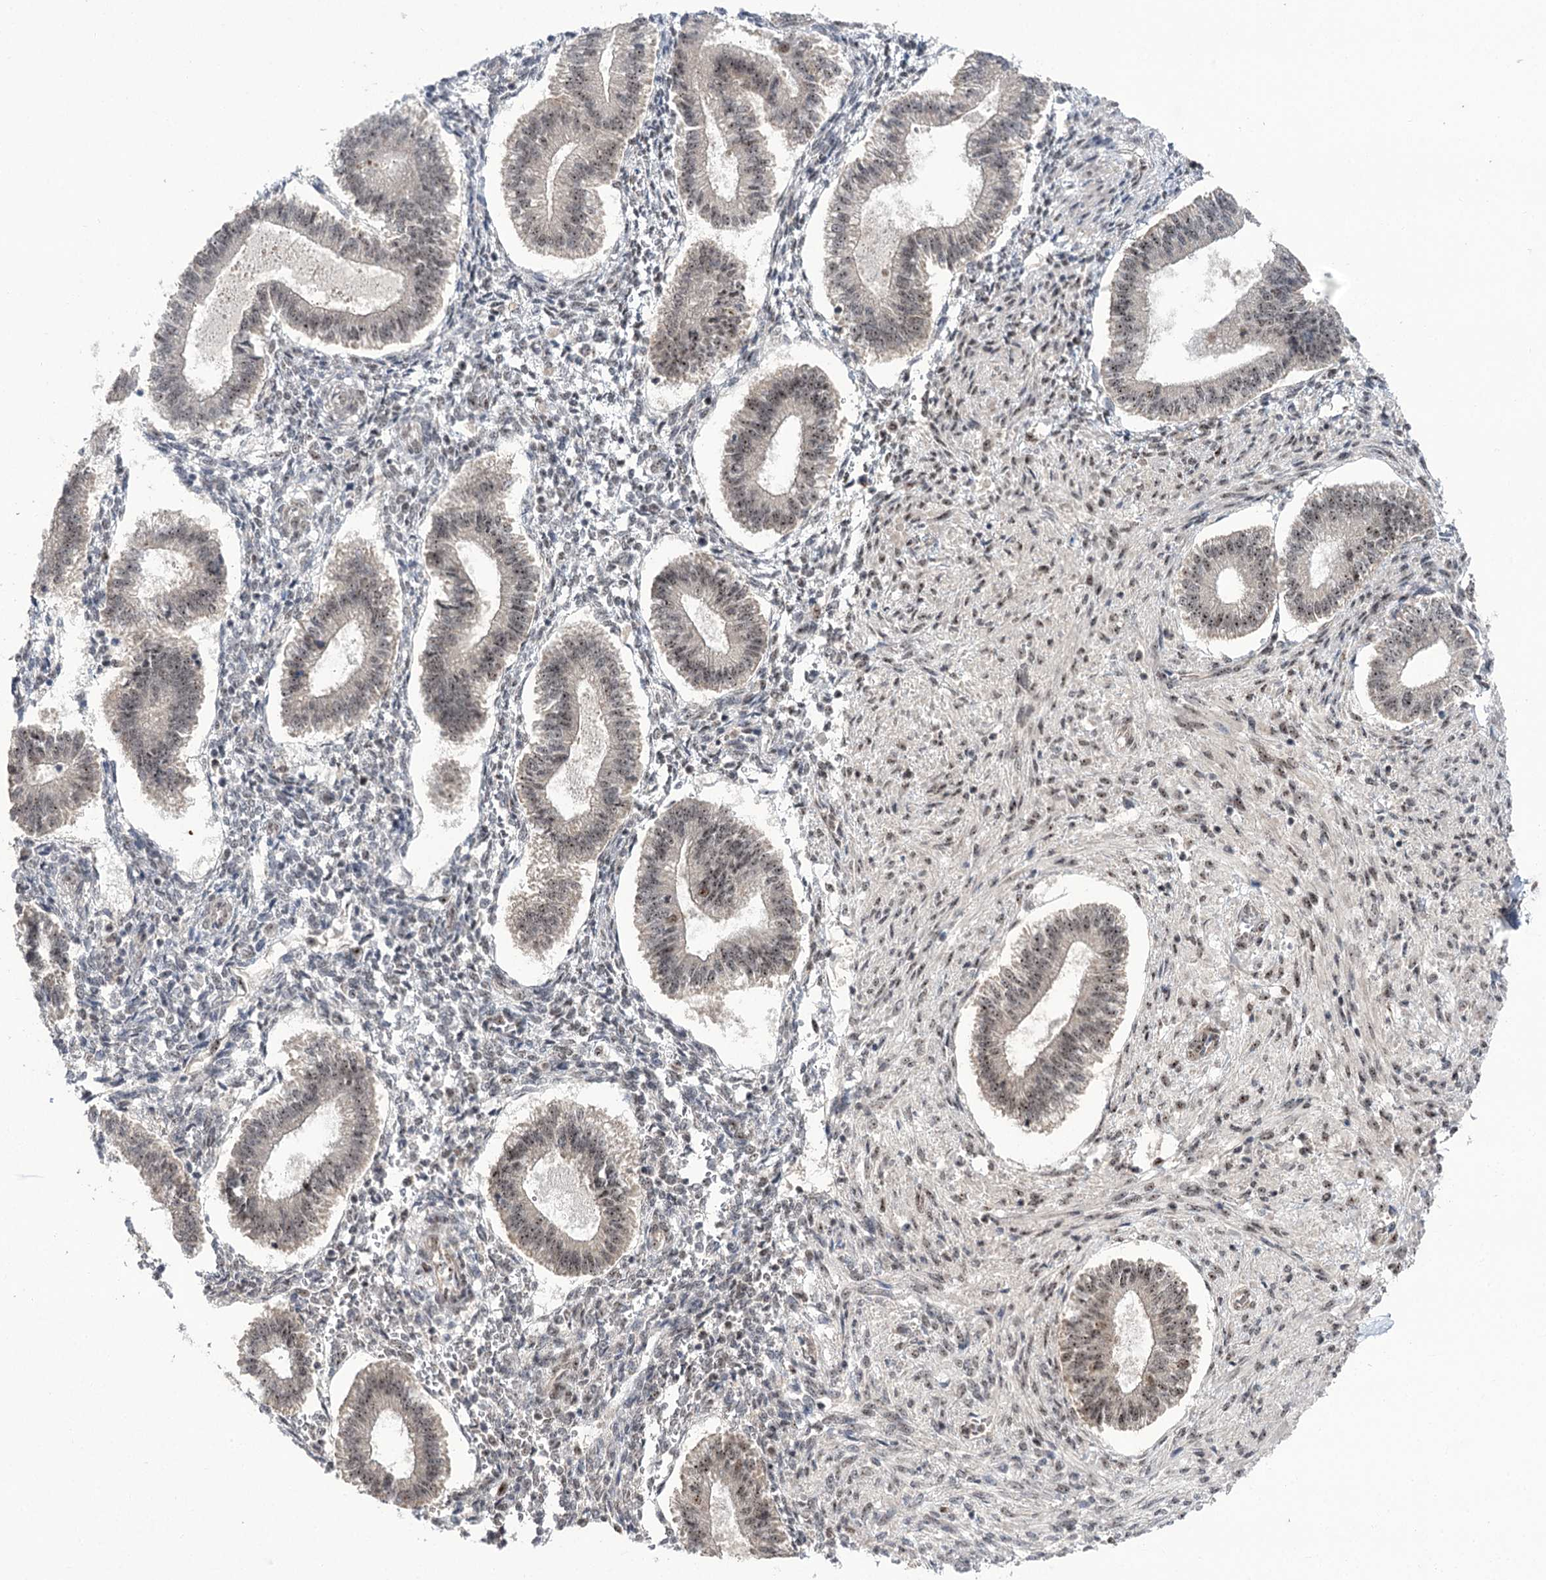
{"staining": {"intensity": "weak", "quantity": "<25%", "location": "nuclear"}, "tissue": "endometrium", "cell_type": "Cells in endometrial stroma", "image_type": "normal", "snomed": [{"axis": "morphology", "description": "Normal tissue, NOS"}, {"axis": "topography", "description": "Endometrium"}], "caption": "DAB immunohistochemical staining of unremarkable endometrium reveals no significant positivity in cells in endometrial stroma.", "gene": "ERCC3", "patient": {"sex": "female", "age": 25}}